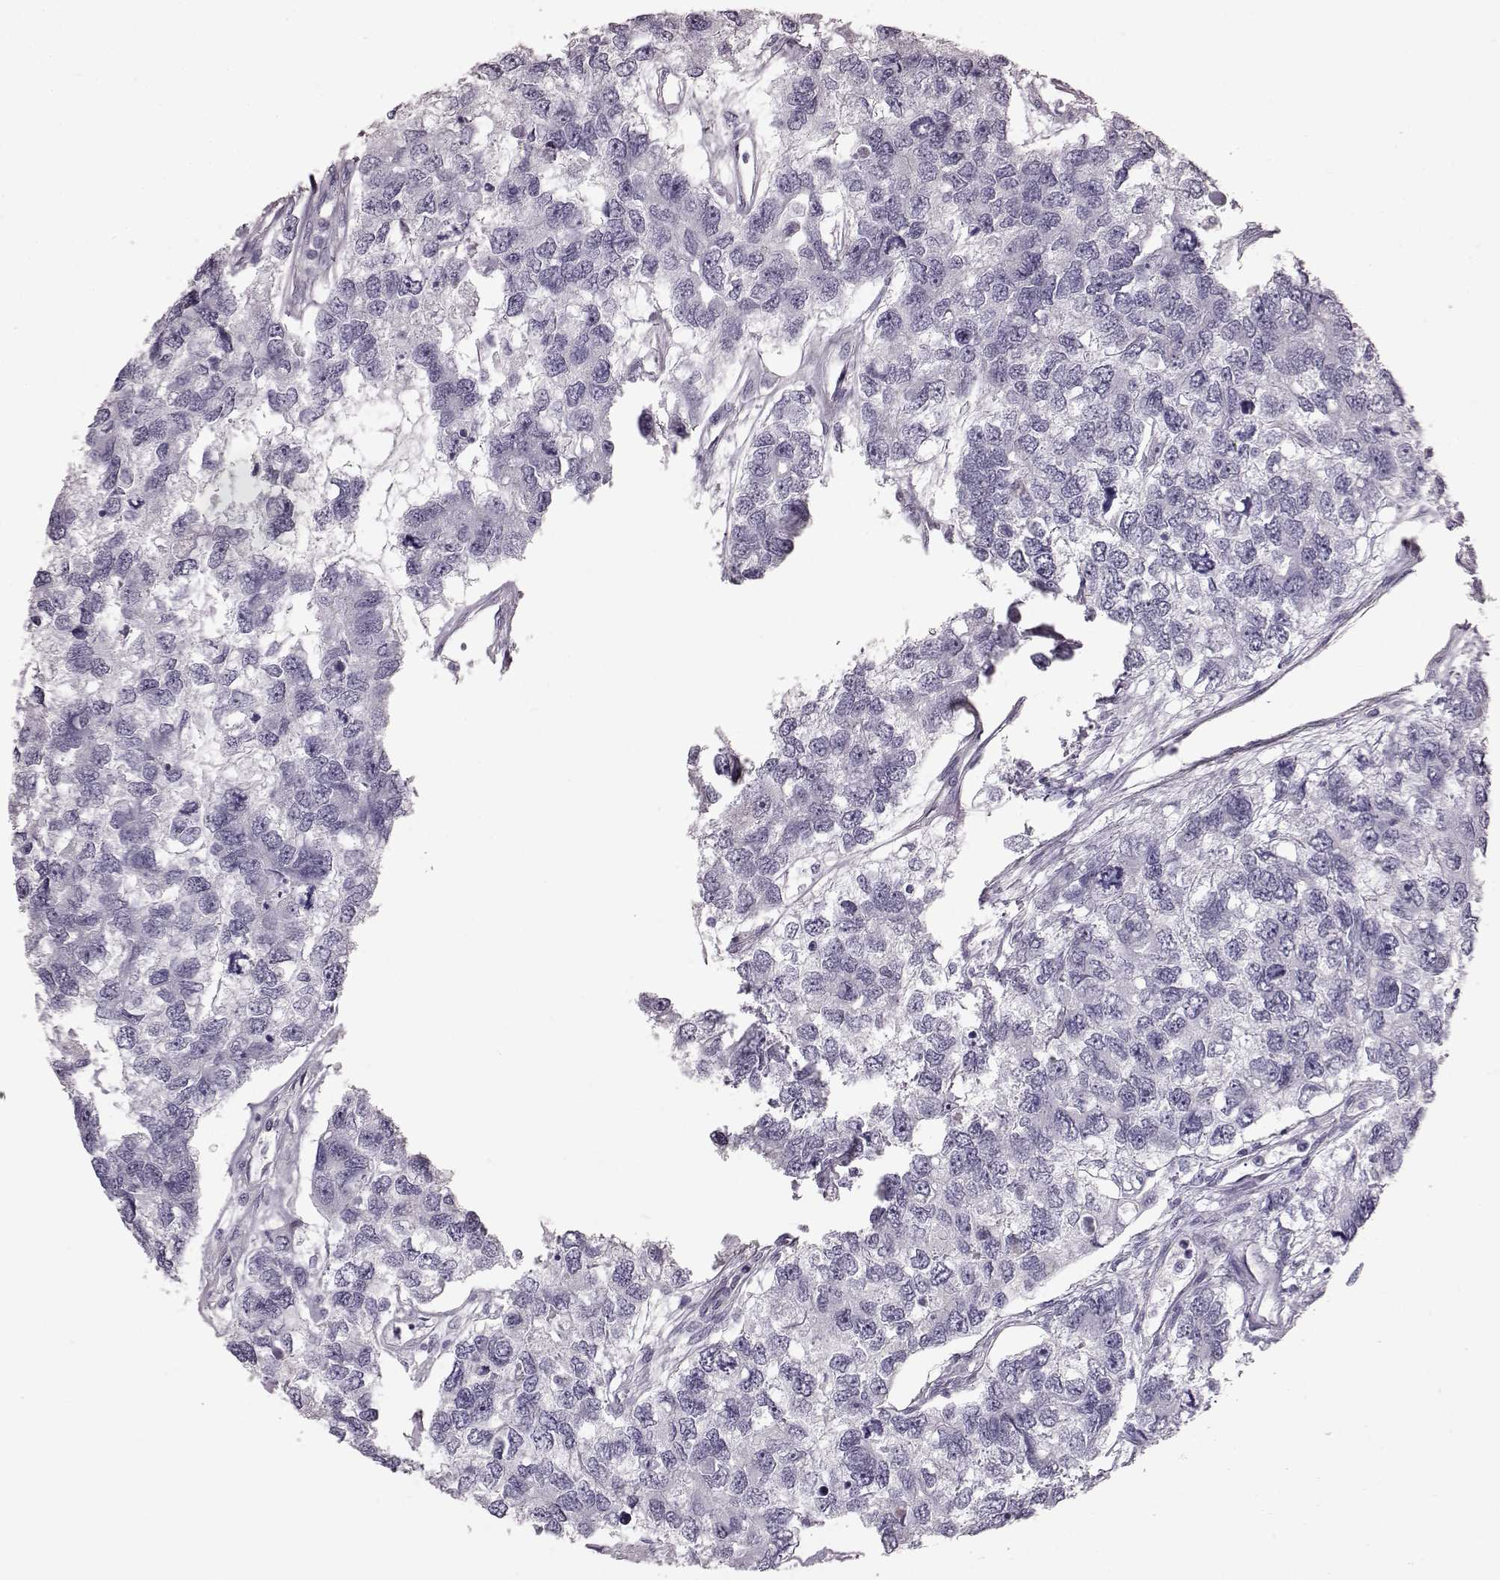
{"staining": {"intensity": "negative", "quantity": "none", "location": "none"}, "tissue": "testis cancer", "cell_type": "Tumor cells", "image_type": "cancer", "snomed": [{"axis": "morphology", "description": "Seminoma, NOS"}, {"axis": "topography", "description": "Testis"}], "caption": "IHC histopathology image of human testis cancer stained for a protein (brown), which reveals no expression in tumor cells.", "gene": "TCHHL1", "patient": {"sex": "male", "age": 52}}